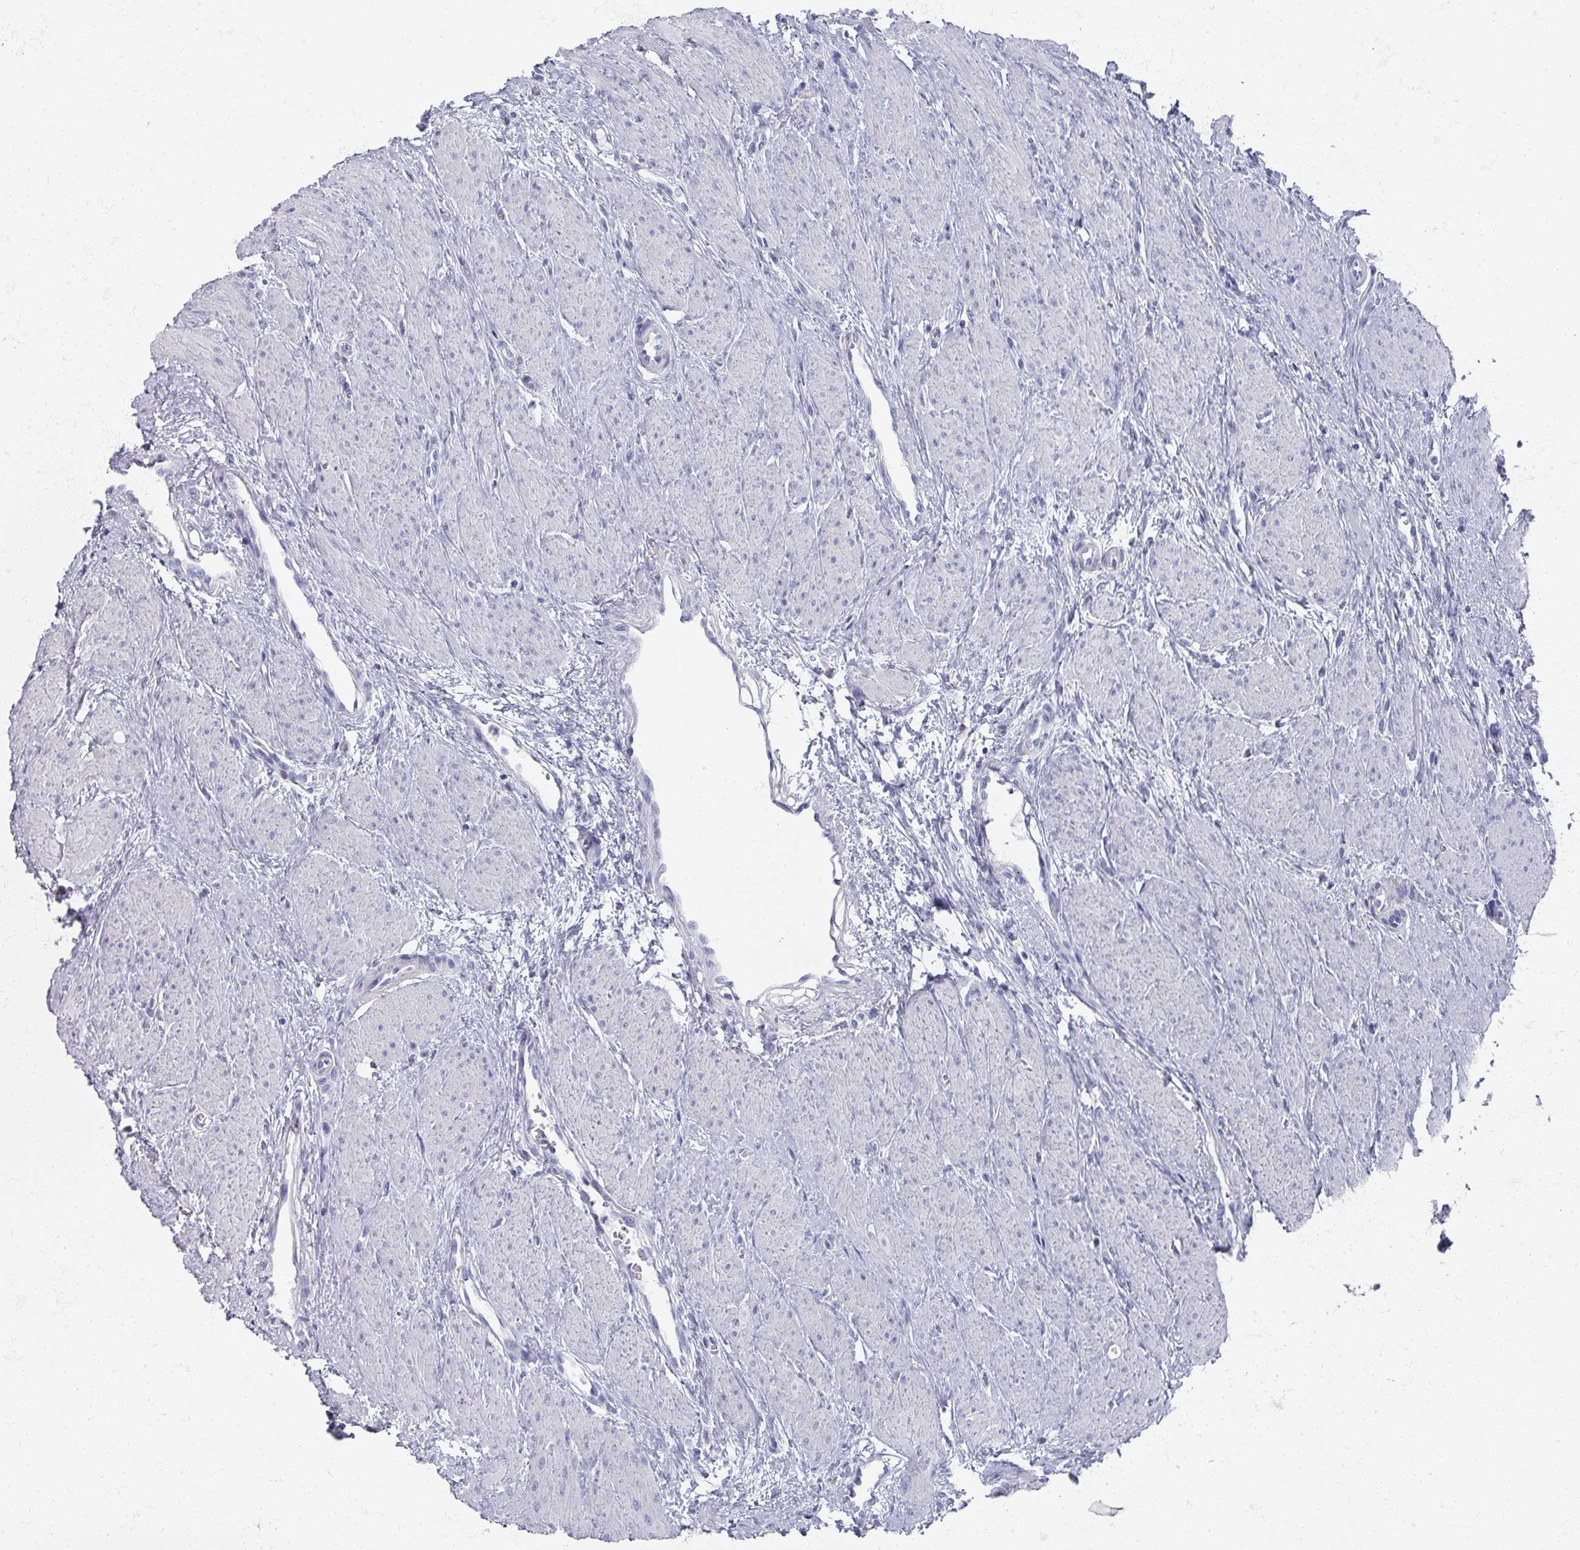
{"staining": {"intensity": "negative", "quantity": "none", "location": "none"}, "tissue": "smooth muscle", "cell_type": "Smooth muscle cells", "image_type": "normal", "snomed": [{"axis": "morphology", "description": "Normal tissue, NOS"}, {"axis": "topography", "description": "Smooth muscle"}, {"axis": "topography", "description": "Uterus"}], "caption": "An immunohistochemistry histopathology image of normal smooth muscle is shown. There is no staining in smooth muscle cells of smooth muscle.", "gene": "OMG", "patient": {"sex": "female", "age": 39}}